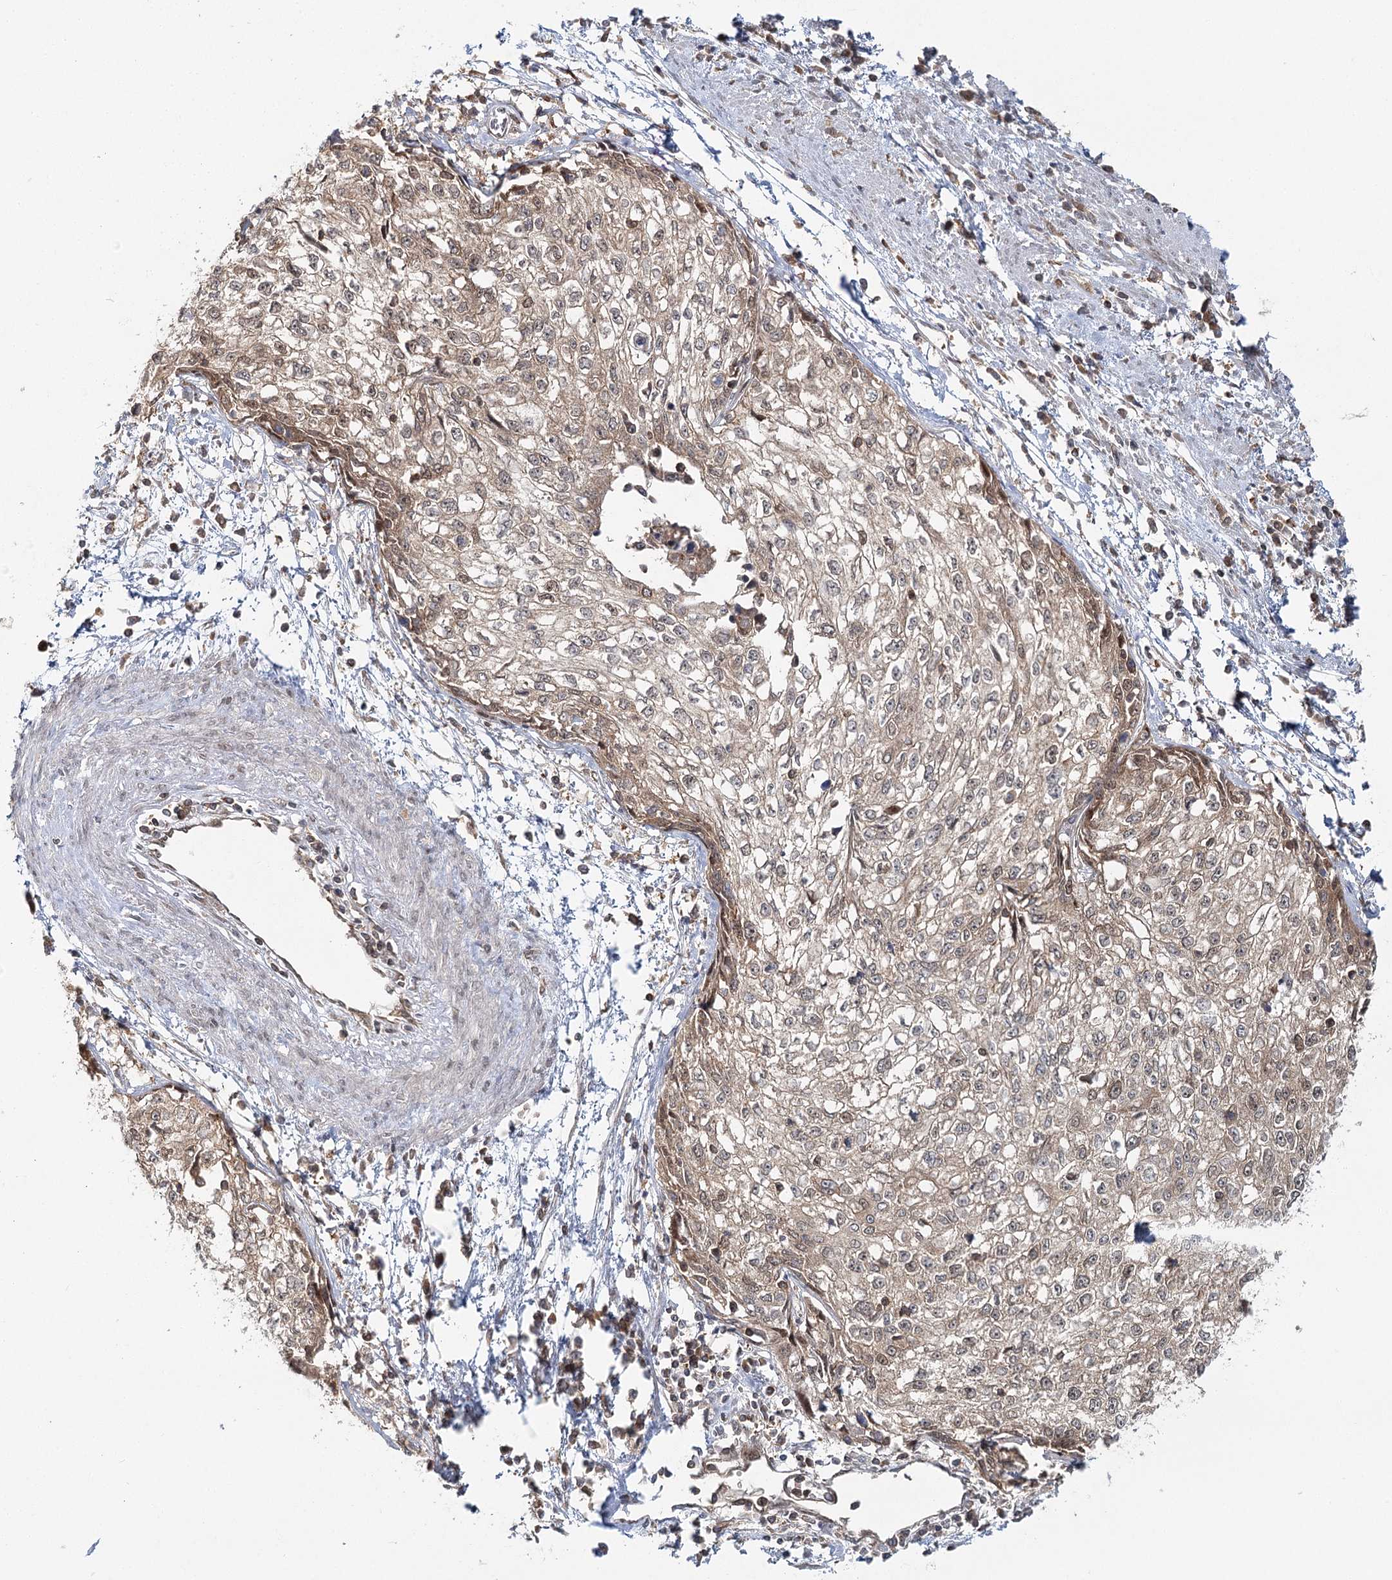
{"staining": {"intensity": "weak", "quantity": ">75%", "location": "cytoplasmic/membranous"}, "tissue": "cervical cancer", "cell_type": "Tumor cells", "image_type": "cancer", "snomed": [{"axis": "morphology", "description": "Squamous cell carcinoma, NOS"}, {"axis": "topography", "description": "Cervix"}], "caption": "A micrograph of human cervical squamous cell carcinoma stained for a protein exhibits weak cytoplasmic/membranous brown staining in tumor cells.", "gene": "FAM120B", "patient": {"sex": "female", "age": 57}}